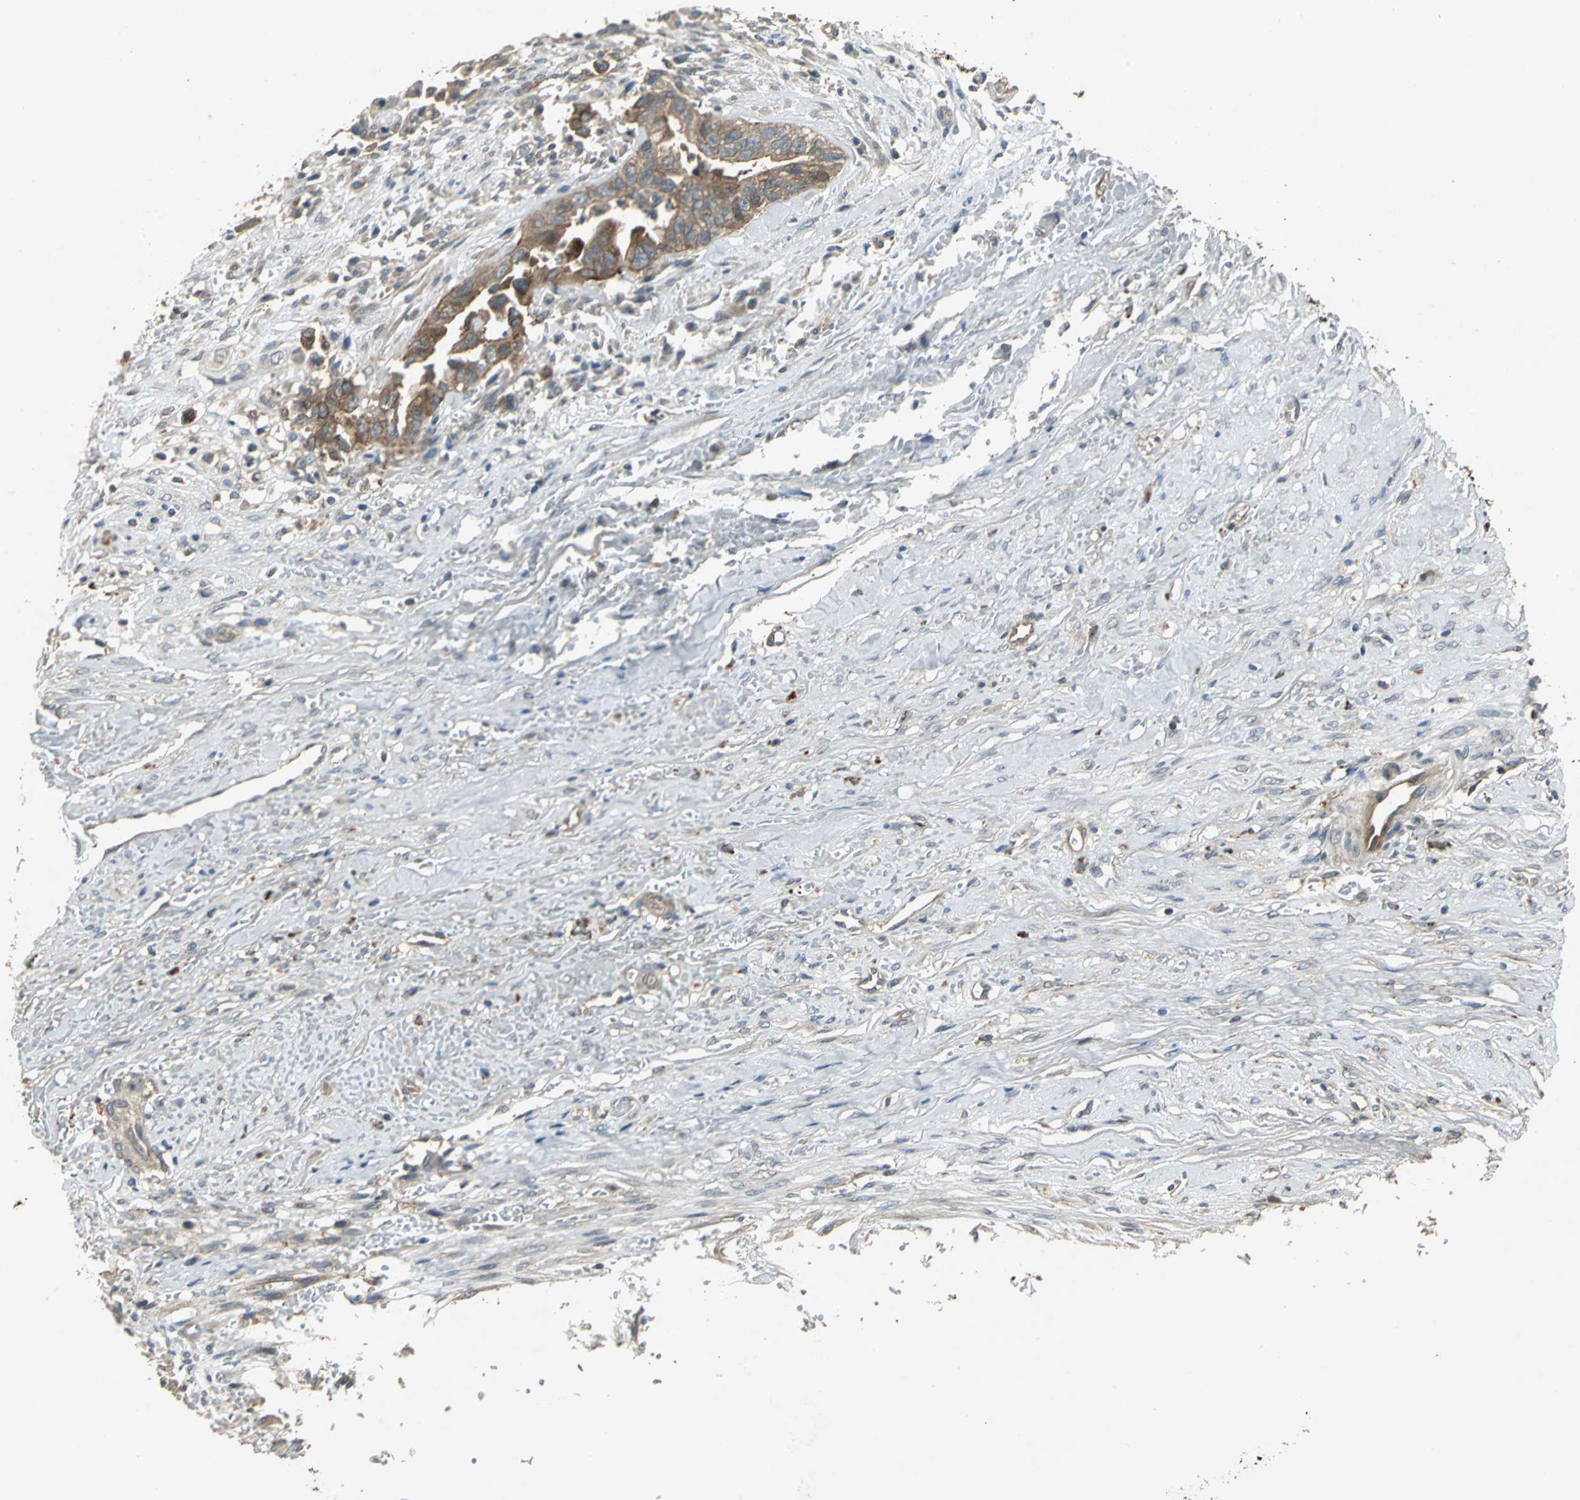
{"staining": {"intensity": "moderate", "quantity": ">75%", "location": "cytoplasmic/membranous"}, "tissue": "liver cancer", "cell_type": "Tumor cells", "image_type": "cancer", "snomed": [{"axis": "morphology", "description": "Cholangiocarcinoma"}, {"axis": "topography", "description": "Liver"}], "caption": "Liver cancer (cholangiocarcinoma) stained with a brown dye shows moderate cytoplasmic/membranous positive staining in approximately >75% of tumor cells.", "gene": "MET", "patient": {"sex": "female", "age": 70}}